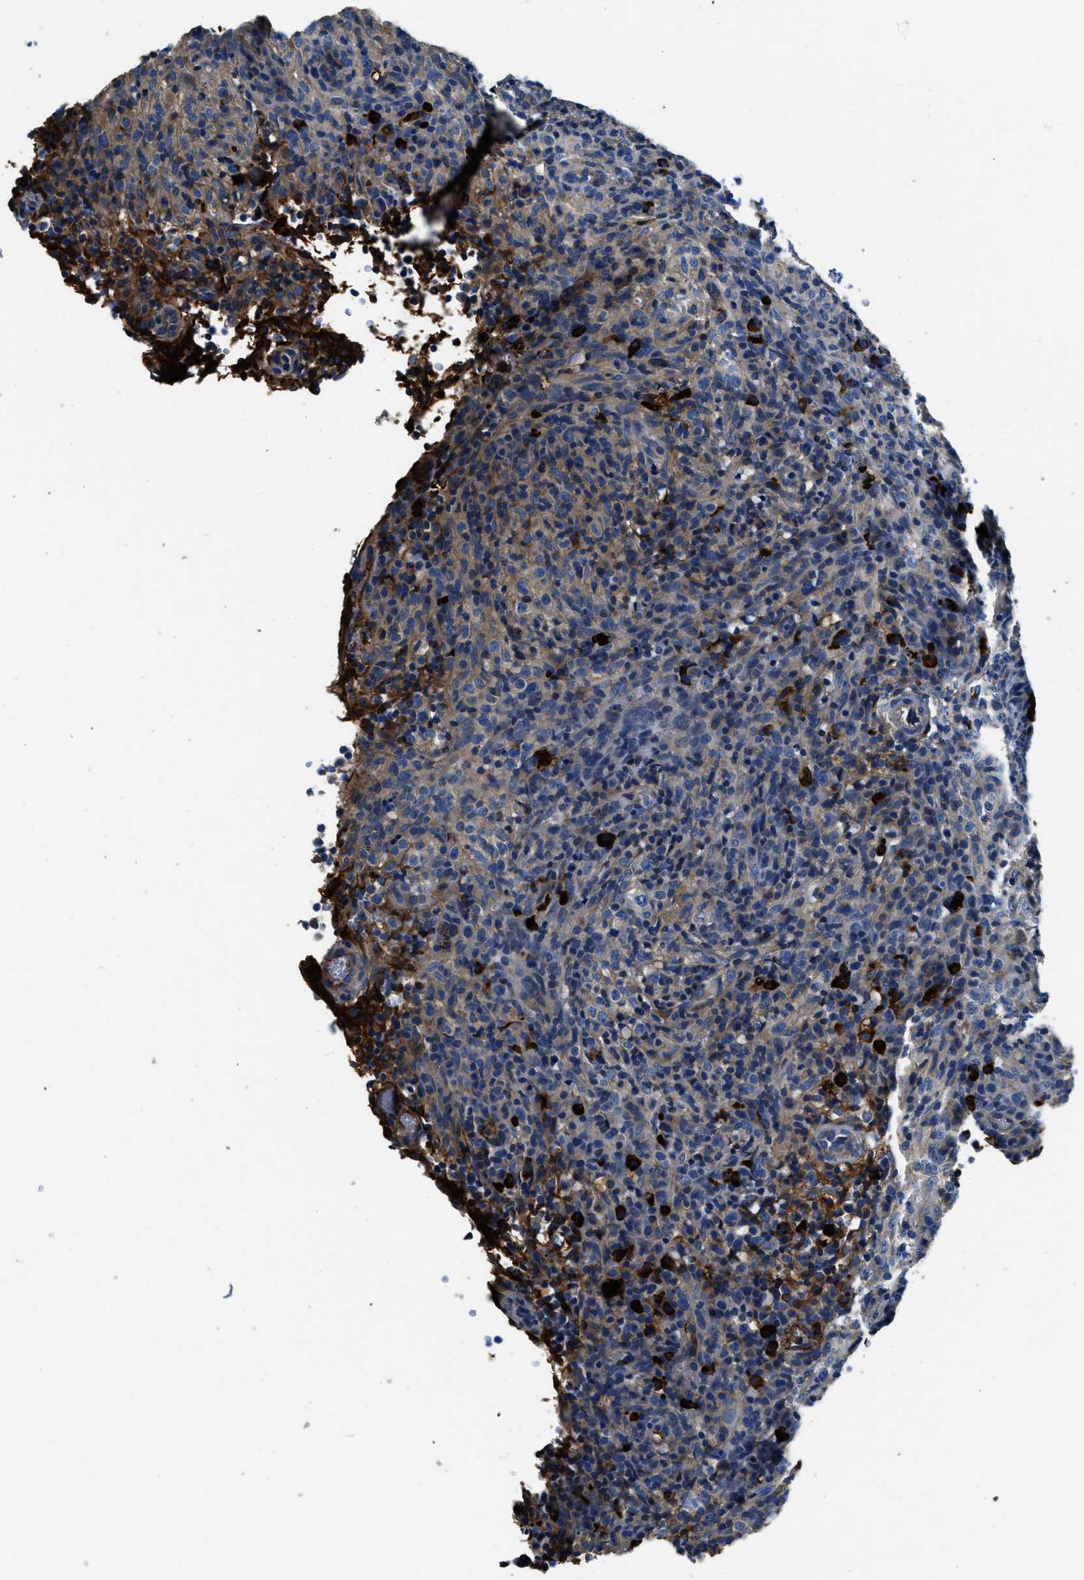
{"staining": {"intensity": "negative", "quantity": "none", "location": "none"}, "tissue": "lymphoma", "cell_type": "Tumor cells", "image_type": "cancer", "snomed": [{"axis": "morphology", "description": "Malignant lymphoma, non-Hodgkin's type, High grade"}, {"axis": "topography", "description": "Lymph node"}], "caption": "The micrograph exhibits no significant expression in tumor cells of lymphoma.", "gene": "TMEM186", "patient": {"sex": "female", "age": 76}}